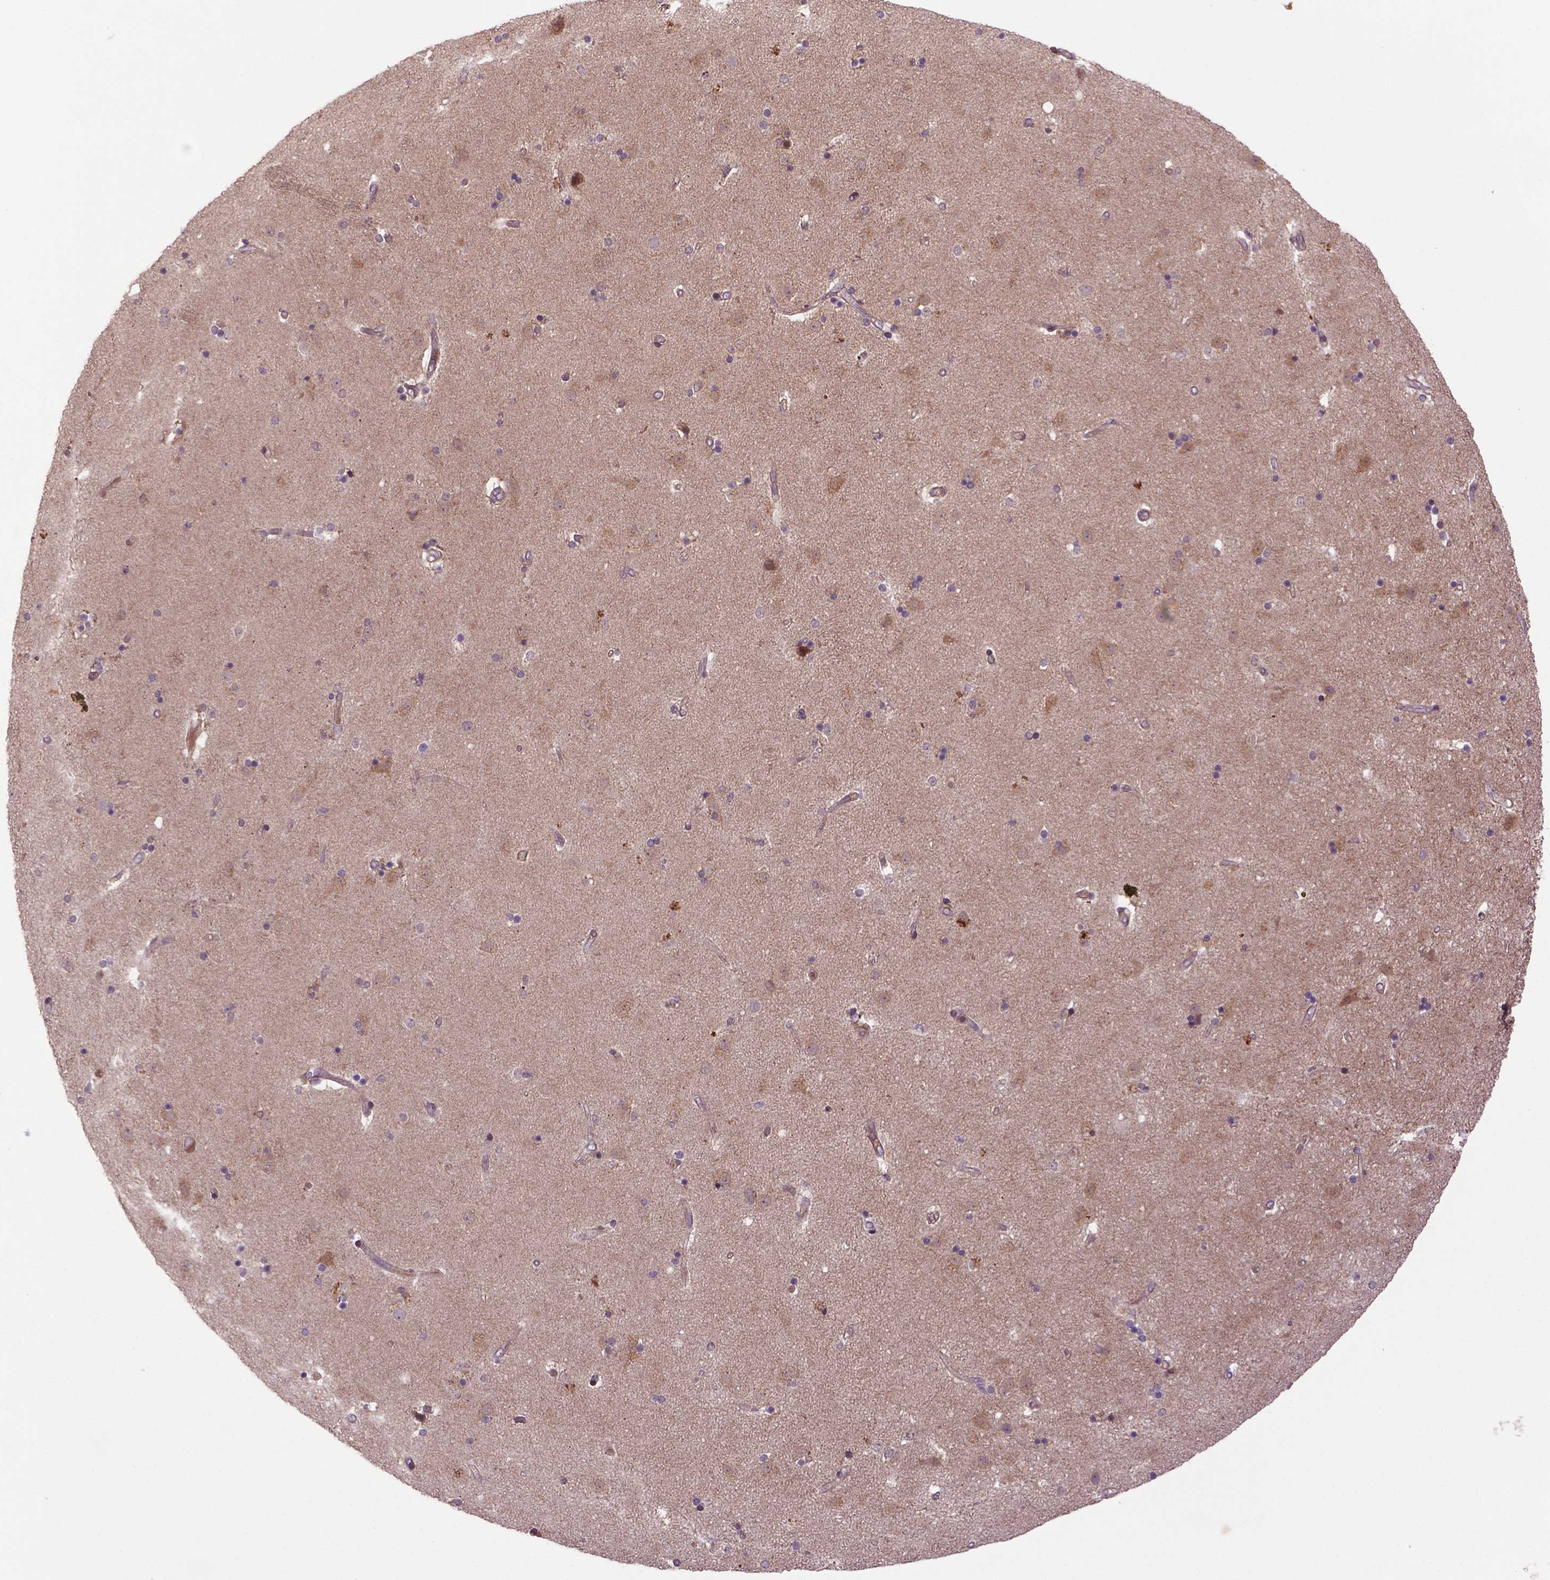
{"staining": {"intensity": "moderate", "quantity": "25%-75%", "location": "cytoplasmic/membranous"}, "tissue": "caudate", "cell_type": "Glial cells", "image_type": "normal", "snomed": [{"axis": "morphology", "description": "Normal tissue, NOS"}, {"axis": "topography", "description": "Lateral ventricle wall"}], "caption": "Immunohistochemistry (IHC) image of benign caudate: caudate stained using immunohistochemistry demonstrates medium levels of moderate protein expression localized specifically in the cytoplasmic/membranous of glial cells, appearing as a cytoplasmic/membranous brown color.", "gene": "HSPBP1", "patient": {"sex": "female", "age": 71}}